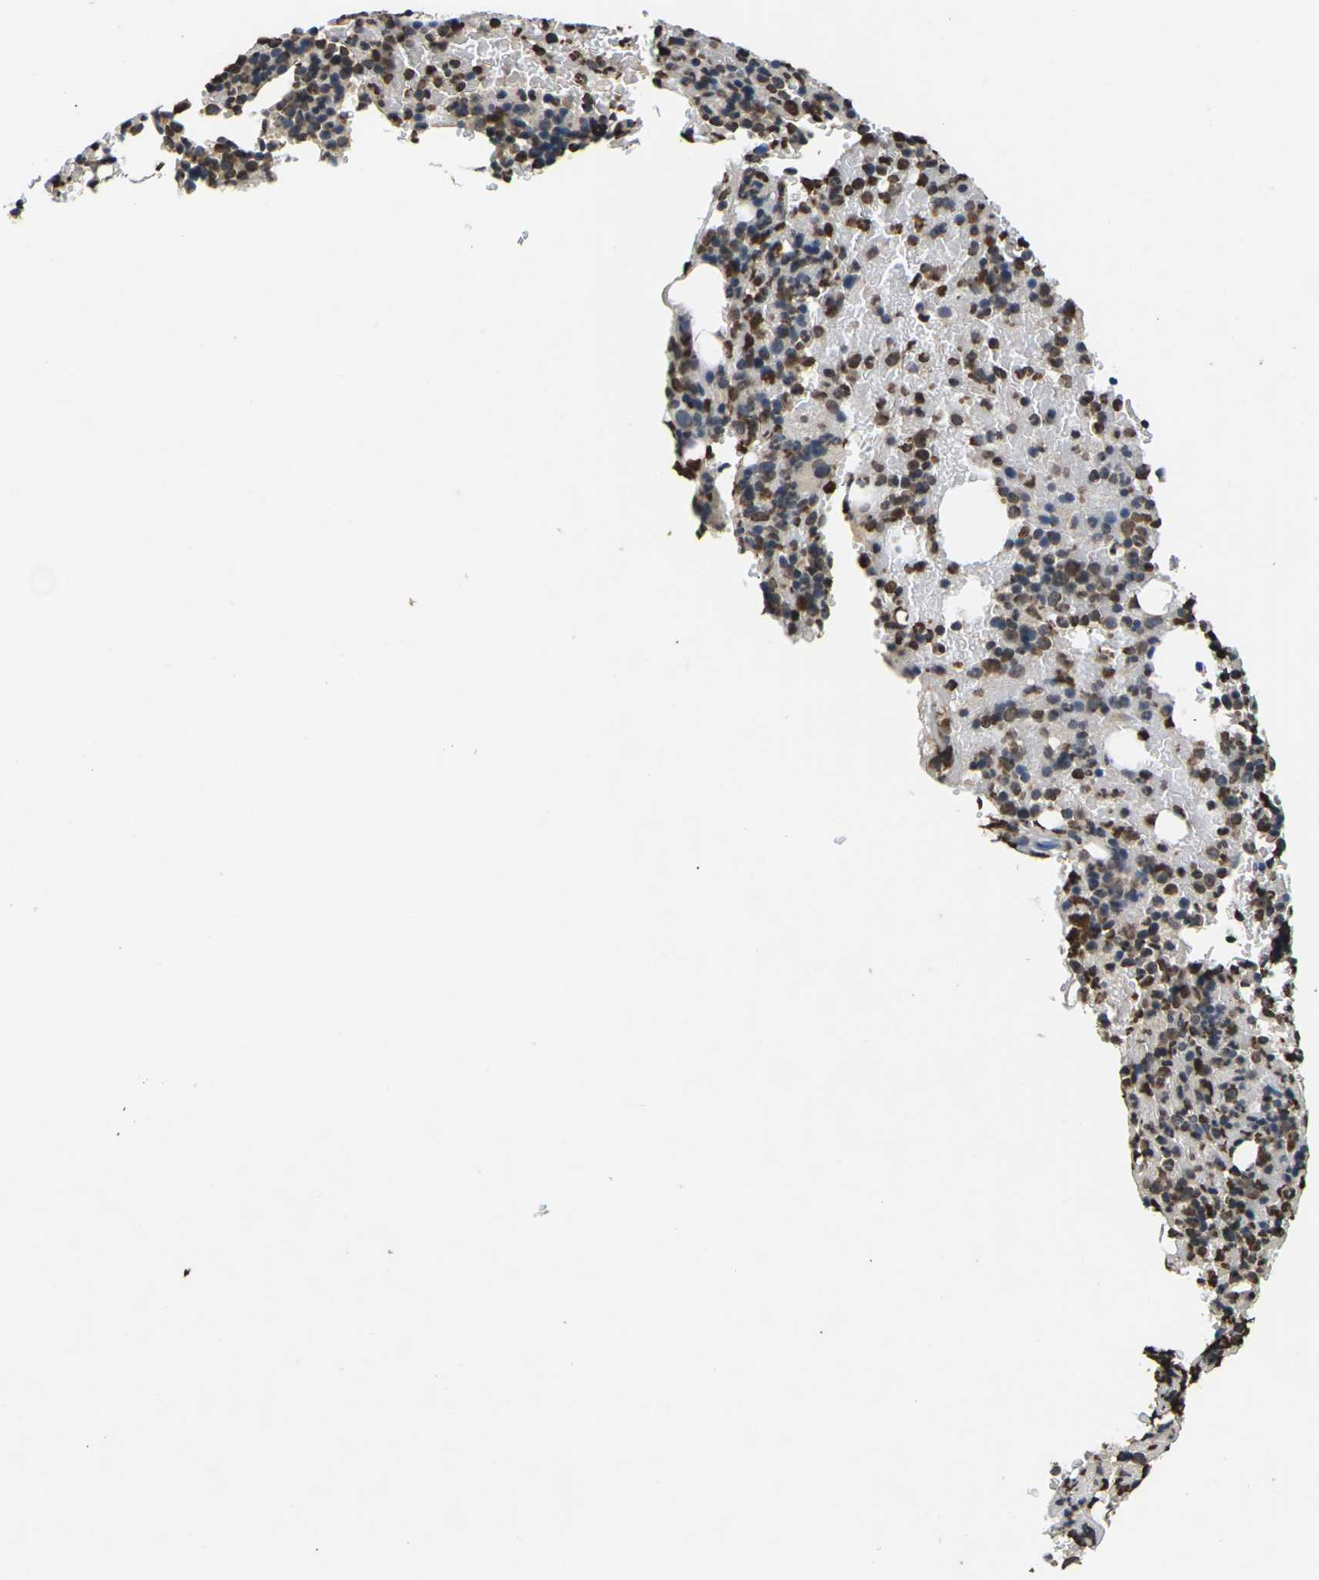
{"staining": {"intensity": "moderate", "quantity": "25%-75%", "location": "nuclear"}, "tissue": "bone marrow", "cell_type": "Hematopoietic cells", "image_type": "normal", "snomed": [{"axis": "morphology", "description": "Normal tissue, NOS"}, {"axis": "morphology", "description": "Inflammation, NOS"}, {"axis": "topography", "description": "Bone marrow"}], "caption": "Protein expression analysis of normal bone marrow shows moderate nuclear staining in about 25%-75% of hematopoietic cells.", "gene": "EMSY", "patient": {"sex": "male", "age": 72}}